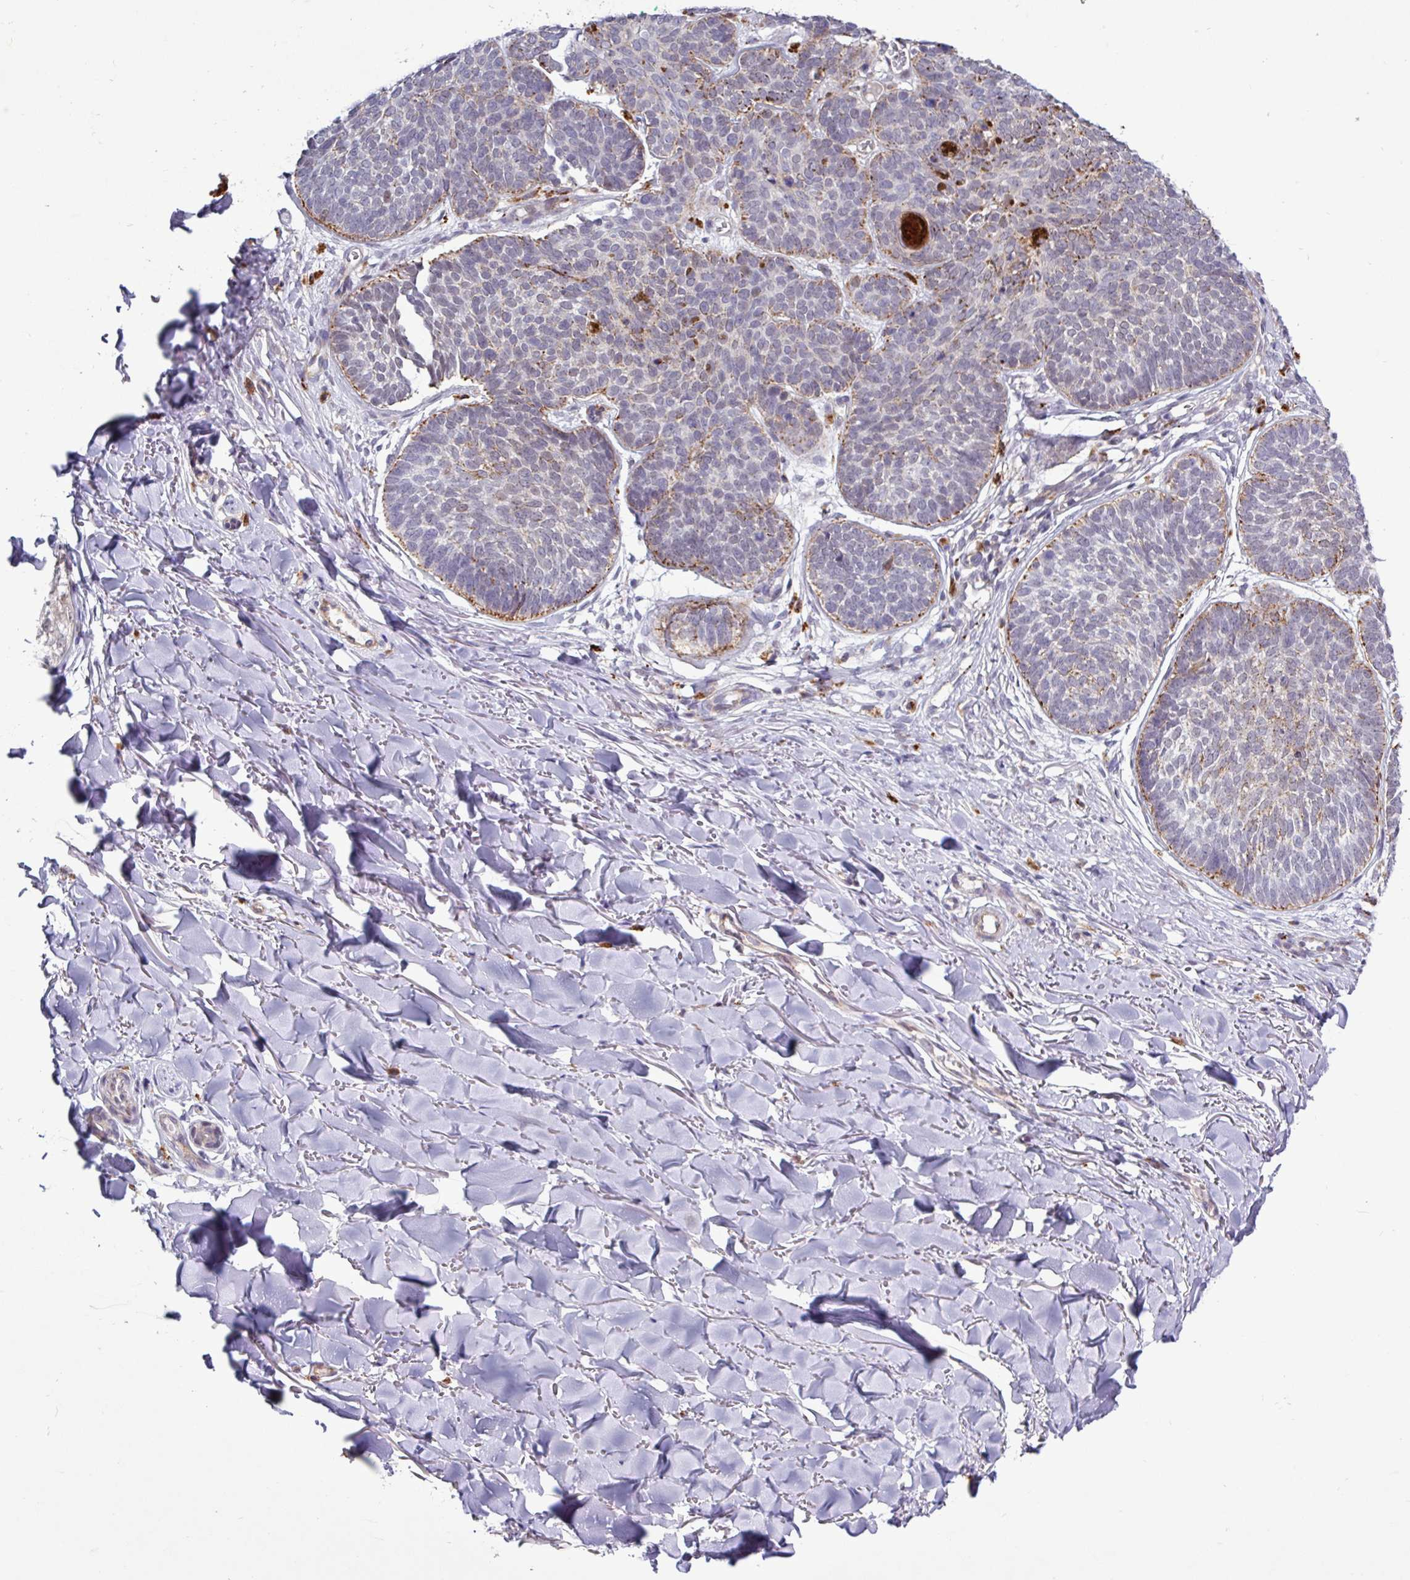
{"staining": {"intensity": "moderate", "quantity": "25%-75%", "location": "cytoplasmic/membranous"}, "tissue": "skin cancer", "cell_type": "Tumor cells", "image_type": "cancer", "snomed": [{"axis": "morphology", "description": "Basal cell carcinoma"}, {"axis": "topography", "description": "Skin"}, {"axis": "topography", "description": "Skin of neck"}, {"axis": "topography", "description": "Skin of shoulder"}, {"axis": "topography", "description": "Skin of back"}], "caption": "This is a micrograph of IHC staining of skin cancer (basal cell carcinoma), which shows moderate positivity in the cytoplasmic/membranous of tumor cells.", "gene": "AMIGO2", "patient": {"sex": "male", "age": 80}}